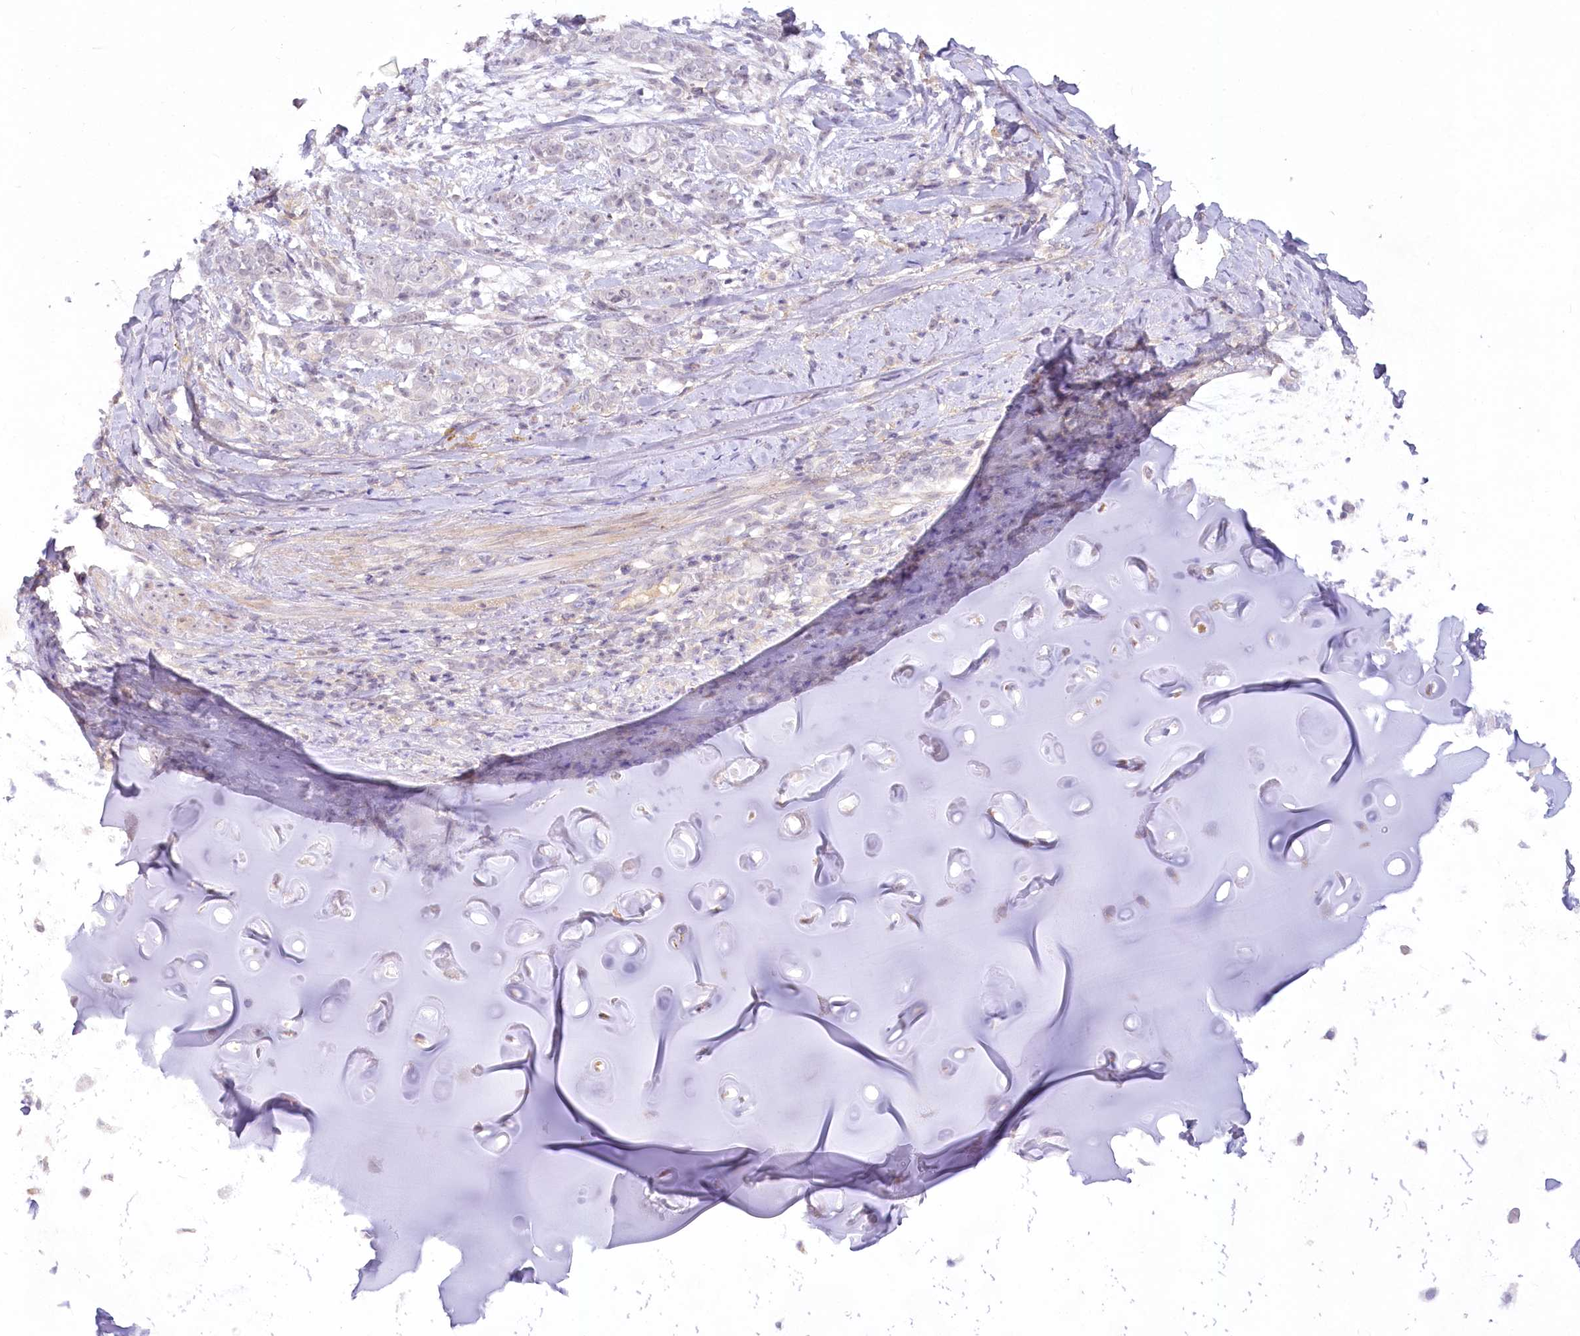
{"staining": {"intensity": "negative", "quantity": "none", "location": "none"}, "tissue": "adipose tissue", "cell_type": "Adipocytes", "image_type": "normal", "snomed": [{"axis": "morphology", "description": "Normal tissue, NOS"}, {"axis": "morphology", "description": "Basal cell carcinoma"}, {"axis": "topography", "description": "Cartilage tissue"}, {"axis": "topography", "description": "Nasopharynx"}, {"axis": "topography", "description": "Oral tissue"}], "caption": "IHC histopathology image of benign human adipose tissue stained for a protein (brown), which shows no expression in adipocytes.", "gene": "EFHC2", "patient": {"sex": "female", "age": 77}}